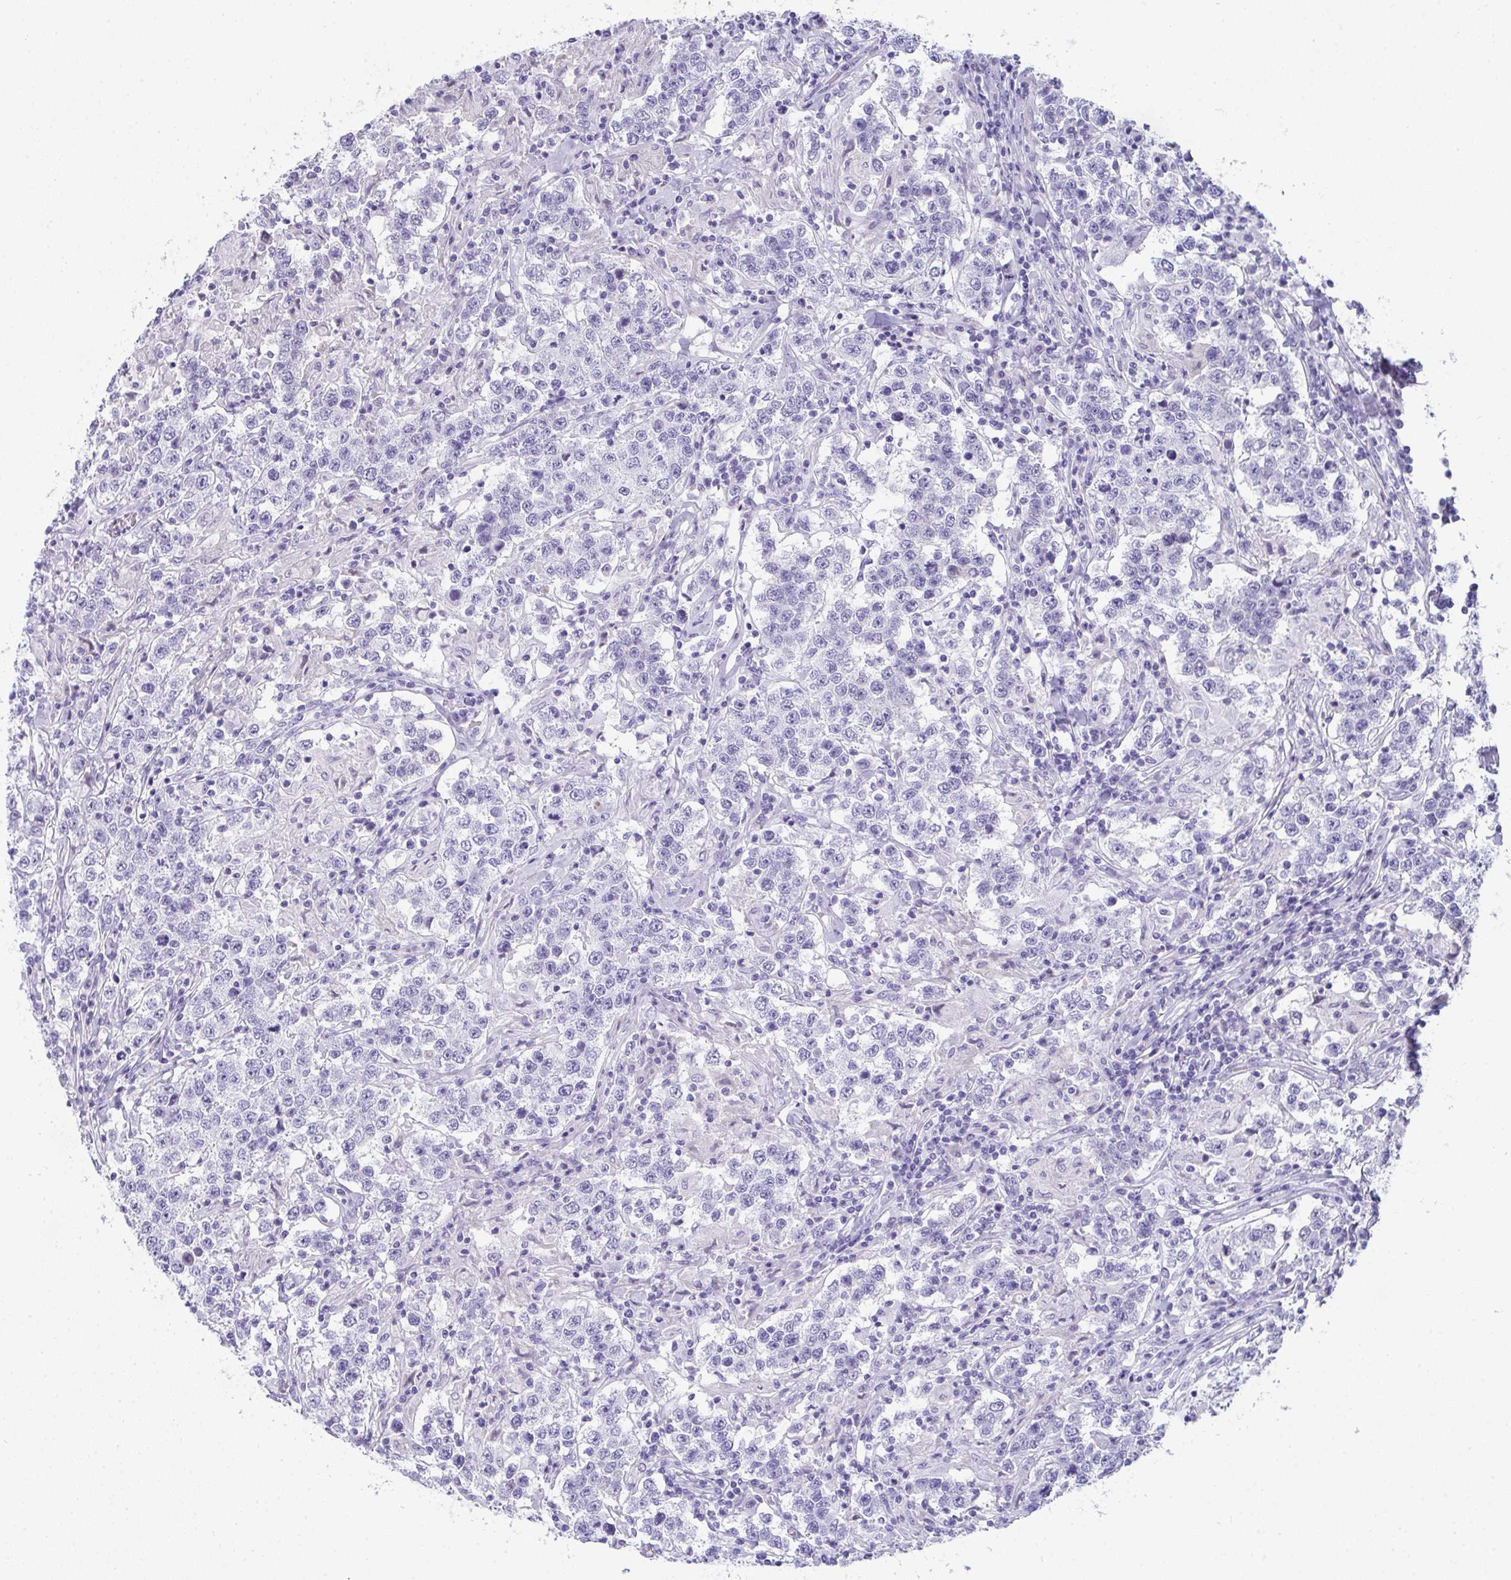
{"staining": {"intensity": "negative", "quantity": "none", "location": "none"}, "tissue": "testis cancer", "cell_type": "Tumor cells", "image_type": "cancer", "snomed": [{"axis": "morphology", "description": "Seminoma, NOS"}, {"axis": "morphology", "description": "Carcinoma, Embryonal, NOS"}, {"axis": "topography", "description": "Testis"}], "caption": "Immunohistochemistry (IHC) of human testis cancer (embryonal carcinoma) exhibits no positivity in tumor cells. (DAB immunohistochemistry (IHC), high magnification).", "gene": "TTC30B", "patient": {"sex": "male", "age": 41}}